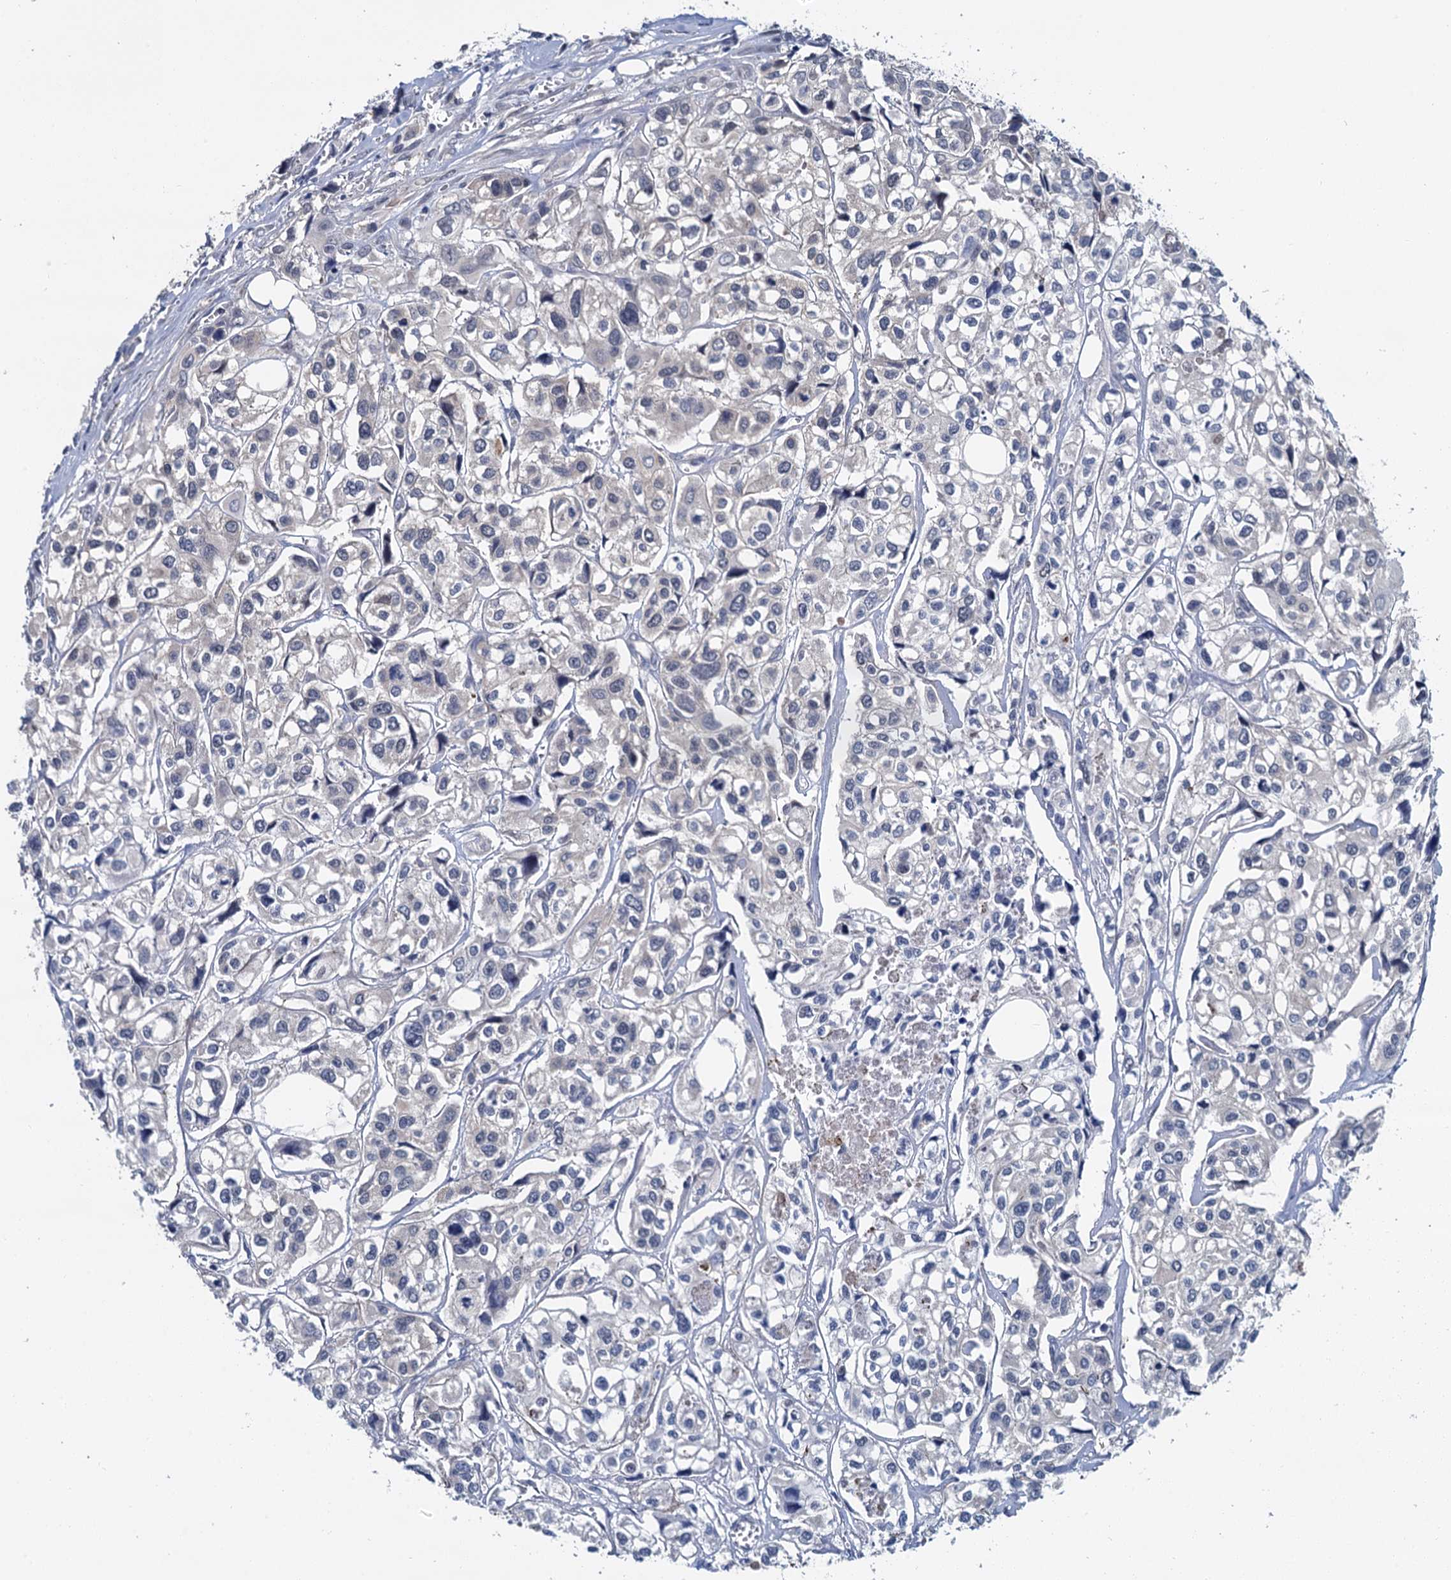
{"staining": {"intensity": "negative", "quantity": "none", "location": "none"}, "tissue": "urothelial cancer", "cell_type": "Tumor cells", "image_type": "cancer", "snomed": [{"axis": "morphology", "description": "Urothelial carcinoma, High grade"}, {"axis": "topography", "description": "Urinary bladder"}], "caption": "Human urothelial cancer stained for a protein using IHC shows no positivity in tumor cells.", "gene": "MIOX", "patient": {"sex": "male", "age": 67}}